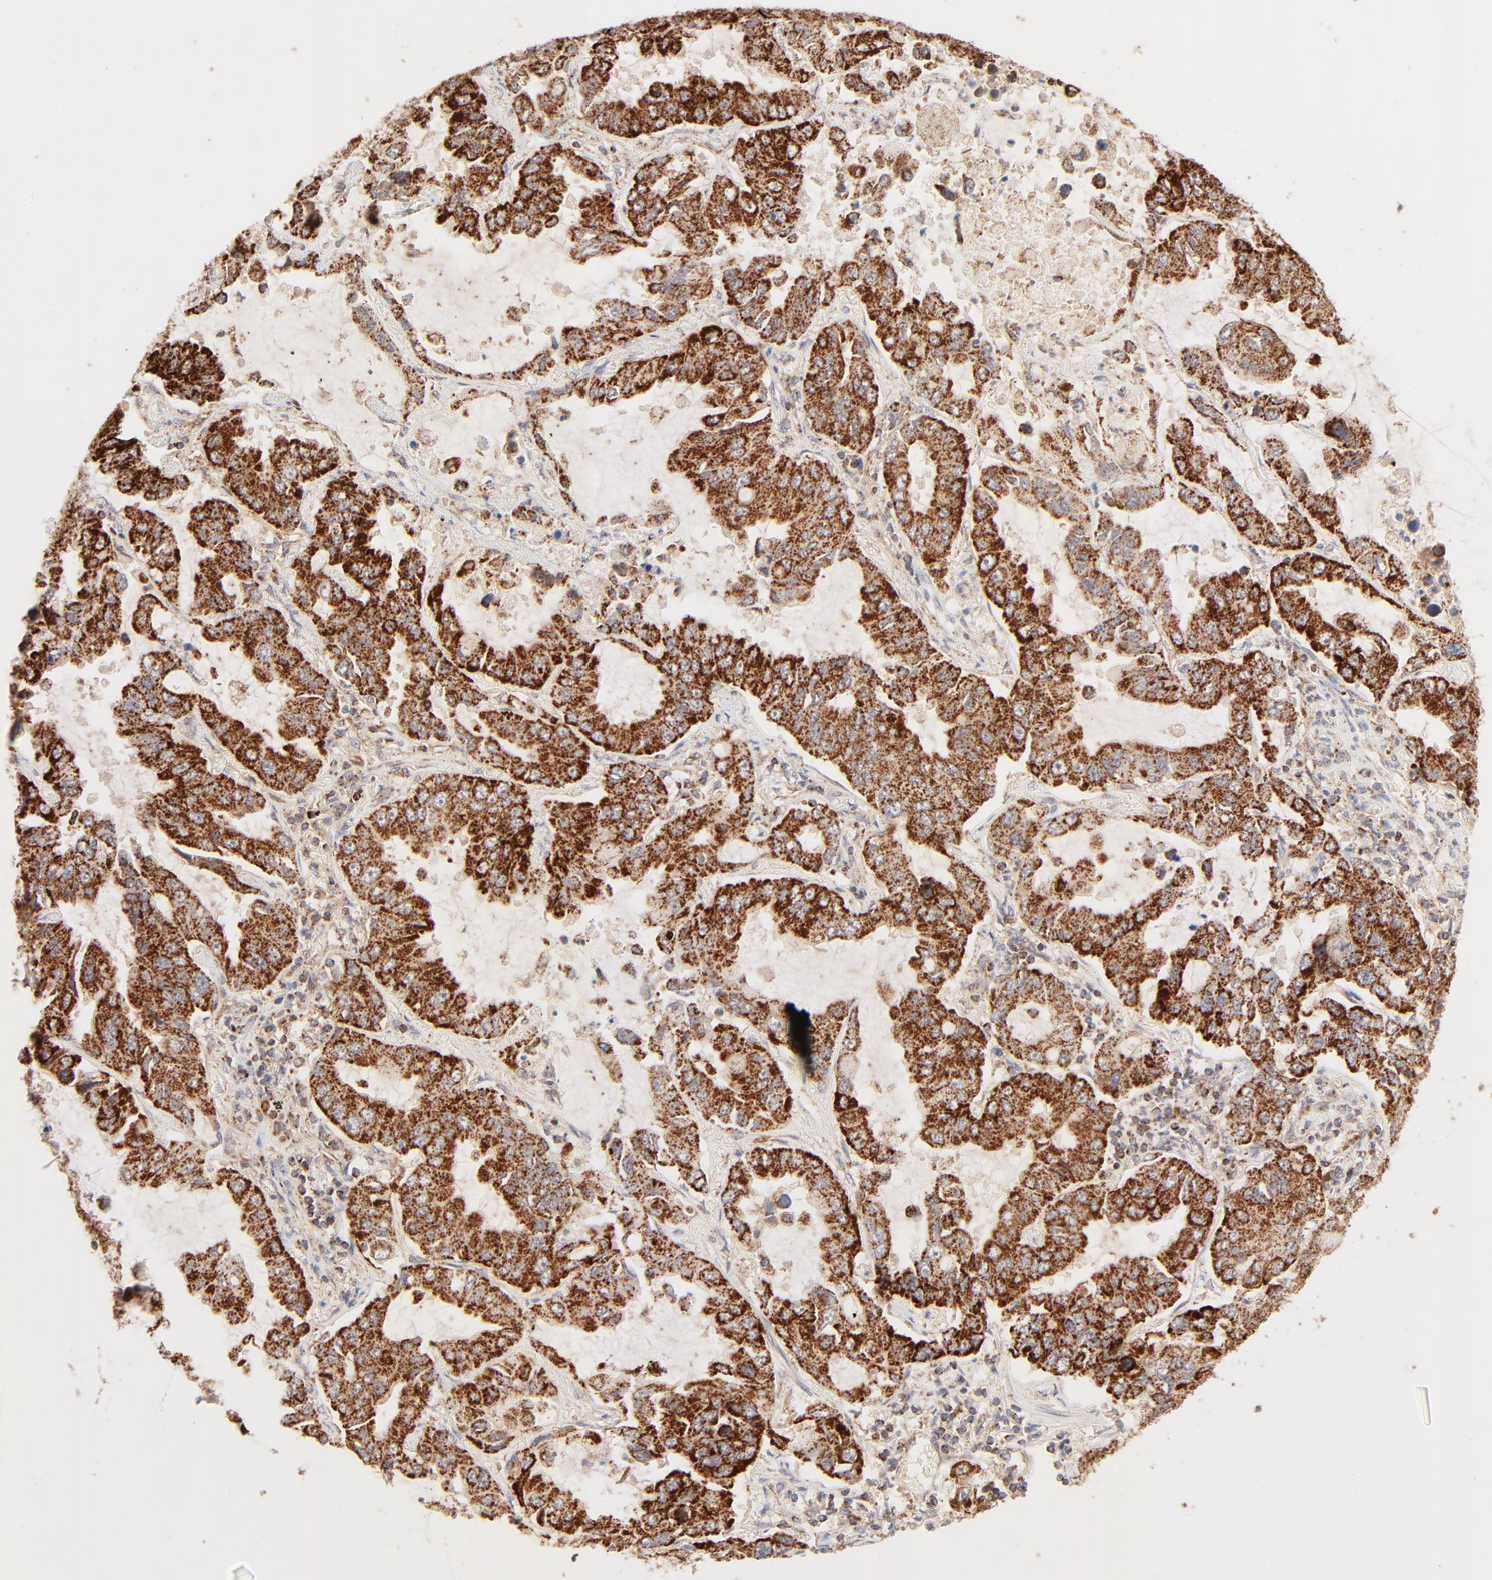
{"staining": {"intensity": "strong", "quantity": ">75%", "location": "cytoplasmic/membranous"}, "tissue": "lung cancer", "cell_type": "Tumor cells", "image_type": "cancer", "snomed": [{"axis": "morphology", "description": "Adenocarcinoma, NOS"}, {"axis": "topography", "description": "Lung"}], "caption": "An image showing strong cytoplasmic/membranous staining in about >75% of tumor cells in adenocarcinoma (lung), as visualized by brown immunohistochemical staining.", "gene": "CSPG4", "patient": {"sex": "male", "age": 64}}